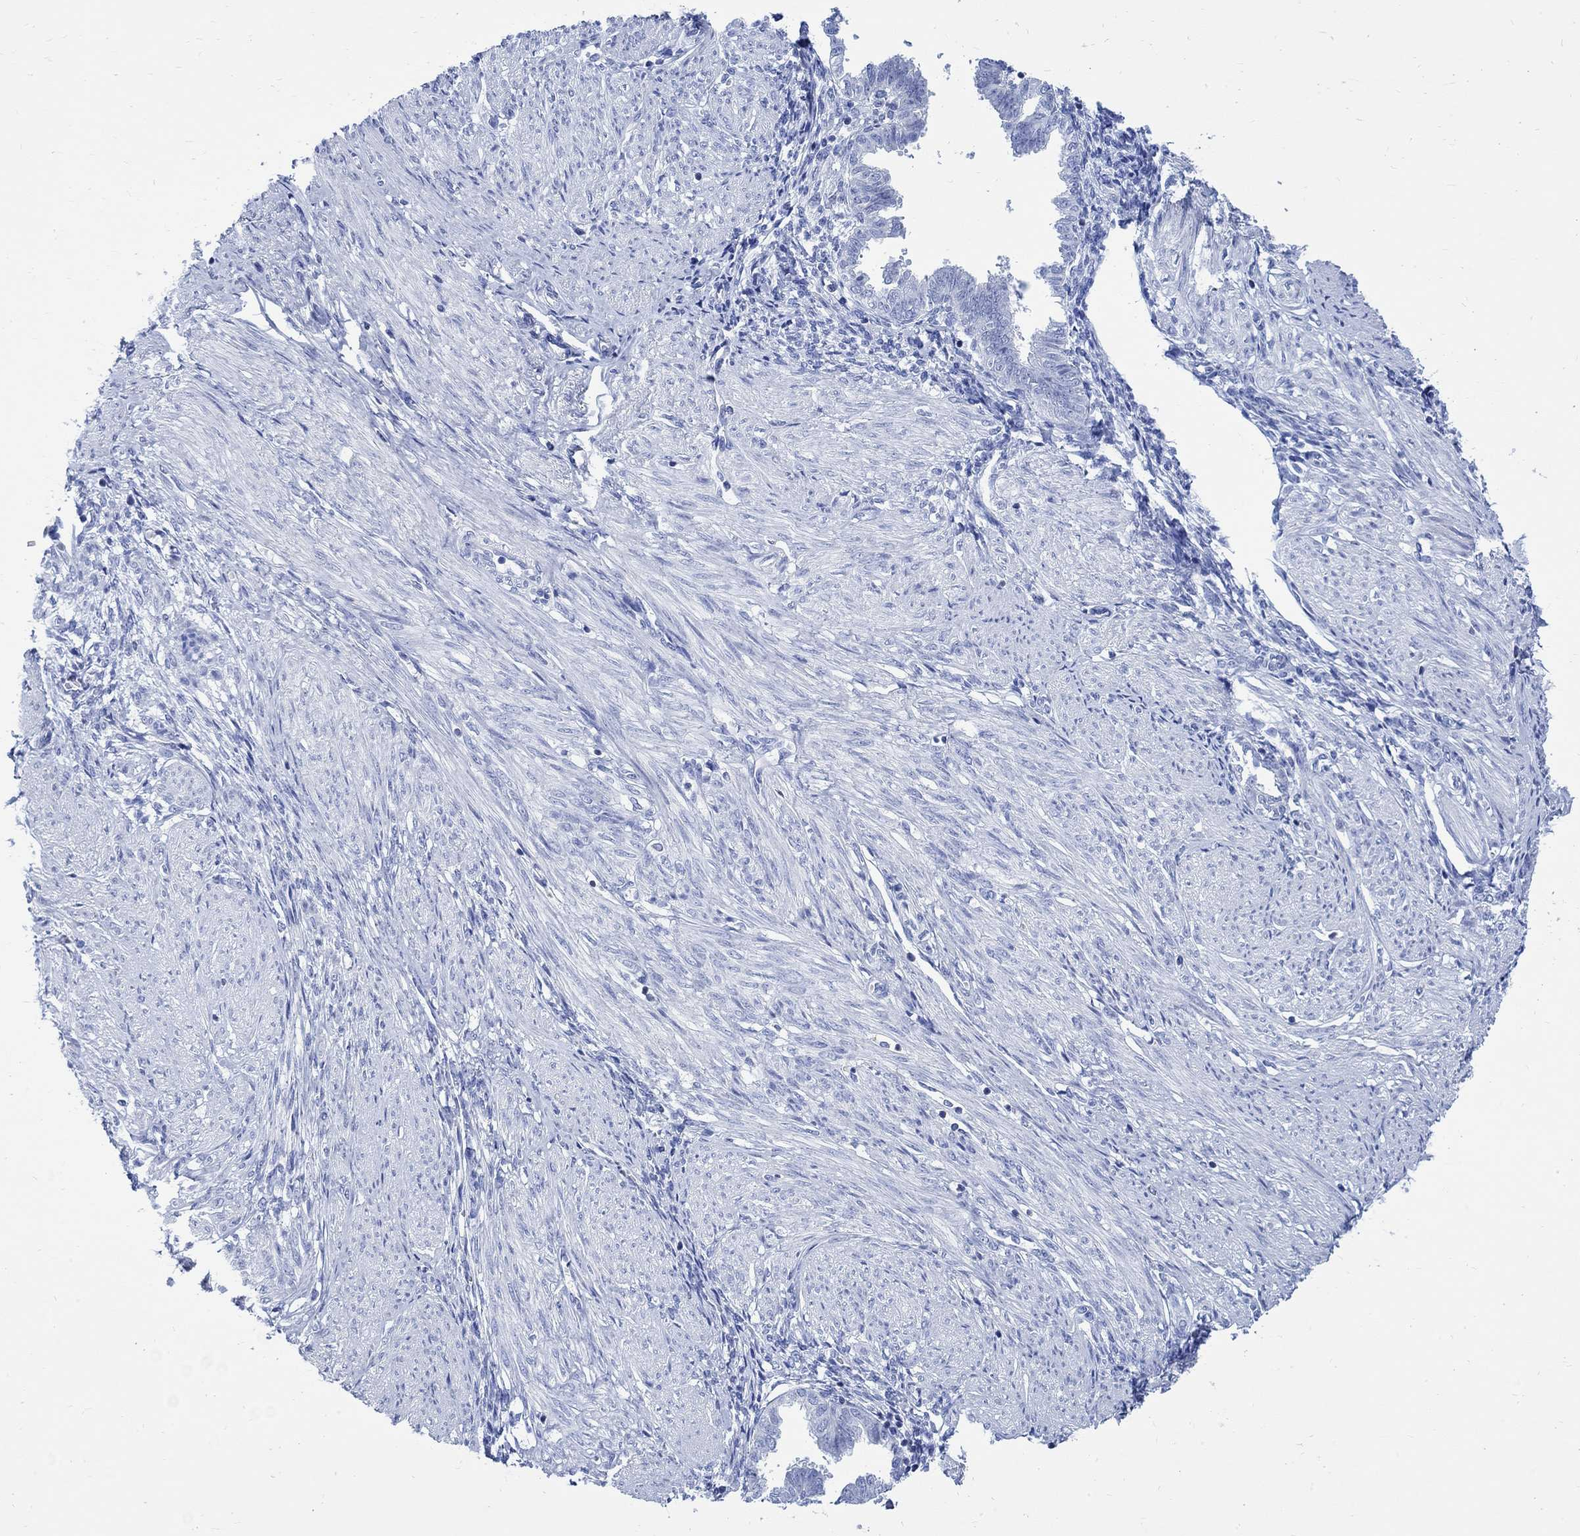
{"staining": {"intensity": "negative", "quantity": "none", "location": "none"}, "tissue": "endometrium", "cell_type": "Cells in endometrial stroma", "image_type": "normal", "snomed": [{"axis": "morphology", "description": "Normal tissue, NOS"}, {"axis": "topography", "description": "Endometrium"}], "caption": "There is no significant expression in cells in endometrial stroma of endometrium. The staining is performed using DAB brown chromogen with nuclei counter-stained in using hematoxylin.", "gene": "CPLX1", "patient": {"sex": "female", "age": 37}}